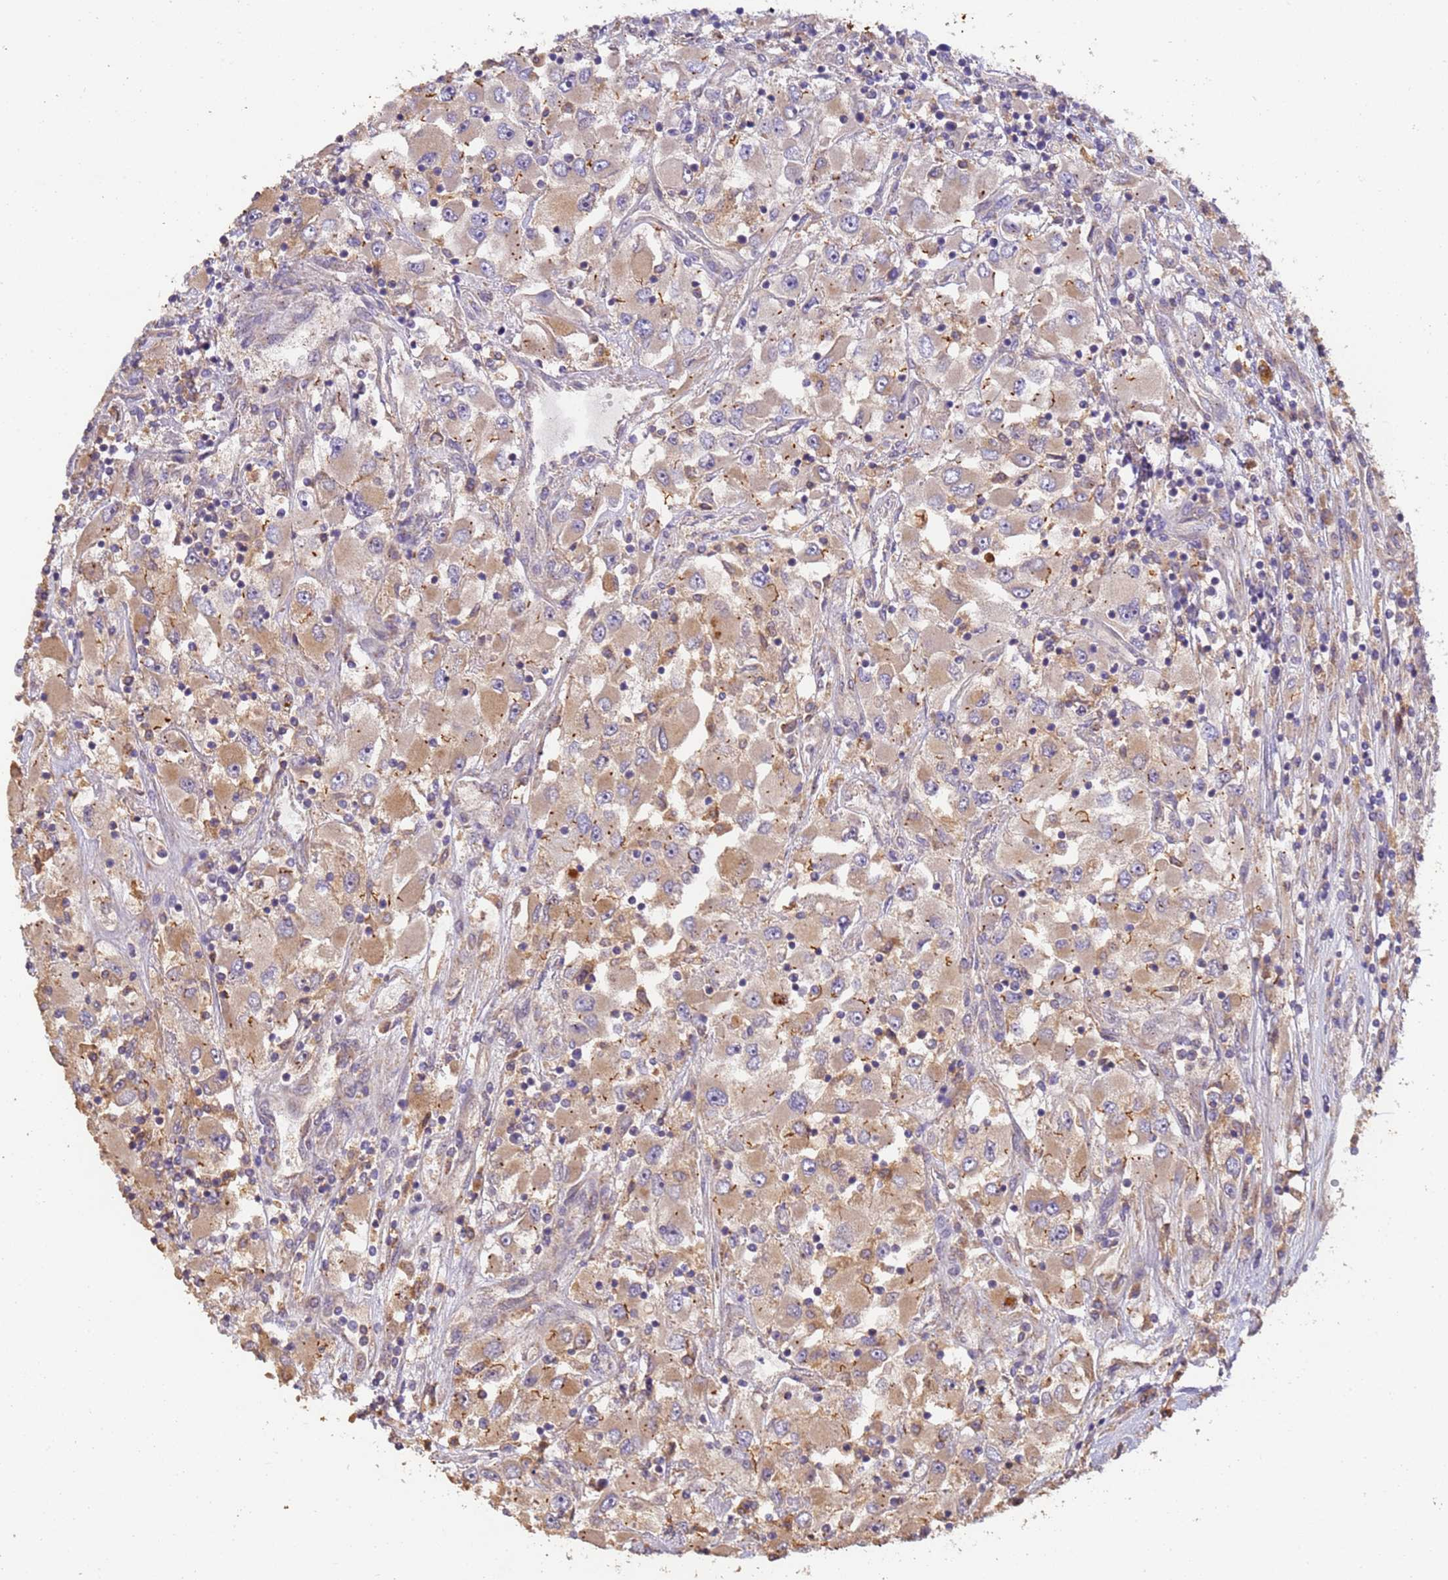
{"staining": {"intensity": "moderate", "quantity": ">75%", "location": "cytoplasmic/membranous"}, "tissue": "renal cancer", "cell_type": "Tumor cells", "image_type": "cancer", "snomed": [{"axis": "morphology", "description": "Adenocarcinoma, NOS"}, {"axis": "topography", "description": "Kidney"}], "caption": "The photomicrograph shows a brown stain indicating the presence of a protein in the cytoplasmic/membranous of tumor cells in adenocarcinoma (renal). The staining was performed using DAB (3,3'-diaminobenzidine), with brown indicating positive protein expression. Nuclei are stained blue with hematoxylin.", "gene": "TIGAR", "patient": {"sex": "female", "age": 52}}